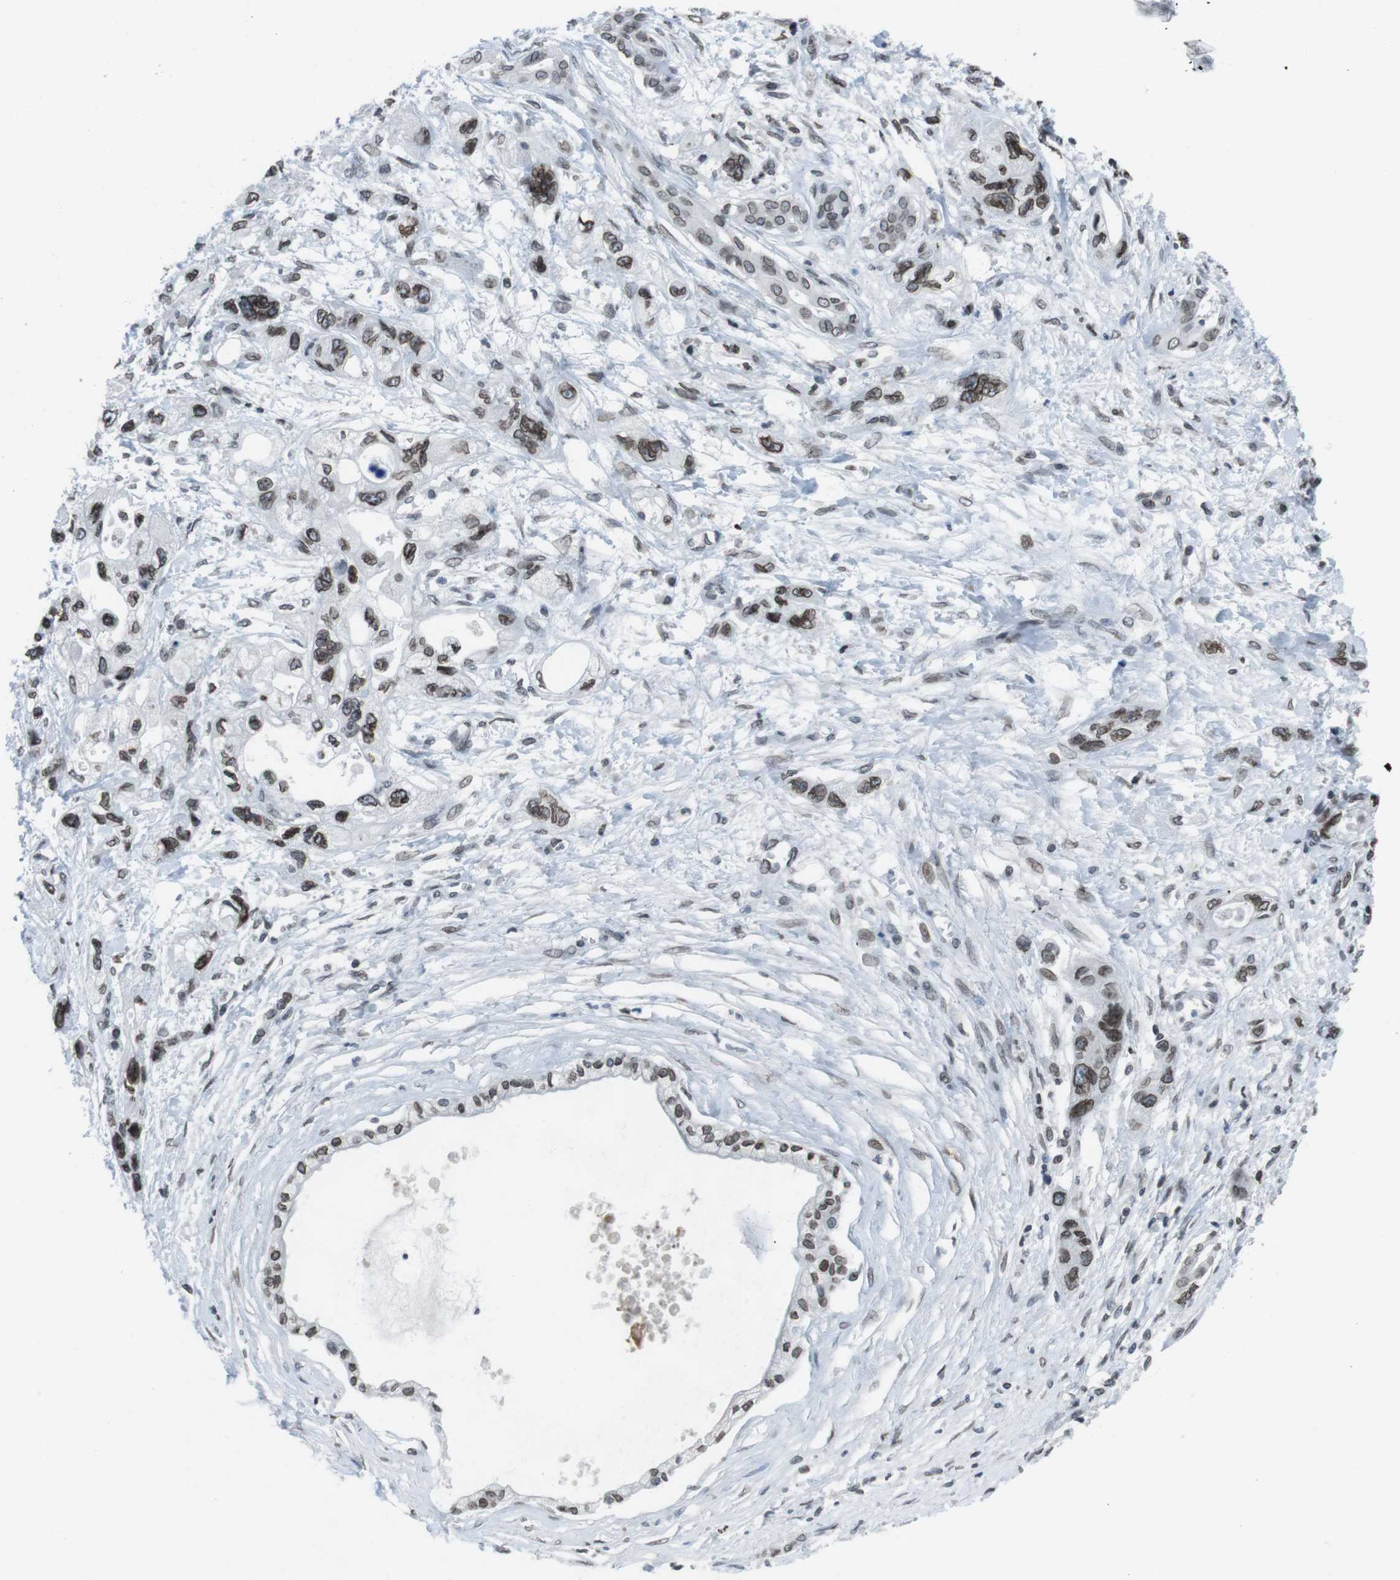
{"staining": {"intensity": "moderate", "quantity": ">75%", "location": "cytoplasmic/membranous,nuclear"}, "tissue": "pancreatic cancer", "cell_type": "Tumor cells", "image_type": "cancer", "snomed": [{"axis": "morphology", "description": "Adenocarcinoma, NOS"}, {"axis": "topography", "description": "Pancreas"}], "caption": "Approximately >75% of tumor cells in human pancreatic cancer exhibit moderate cytoplasmic/membranous and nuclear protein expression as visualized by brown immunohistochemical staining.", "gene": "MAD1L1", "patient": {"sex": "male", "age": 56}}